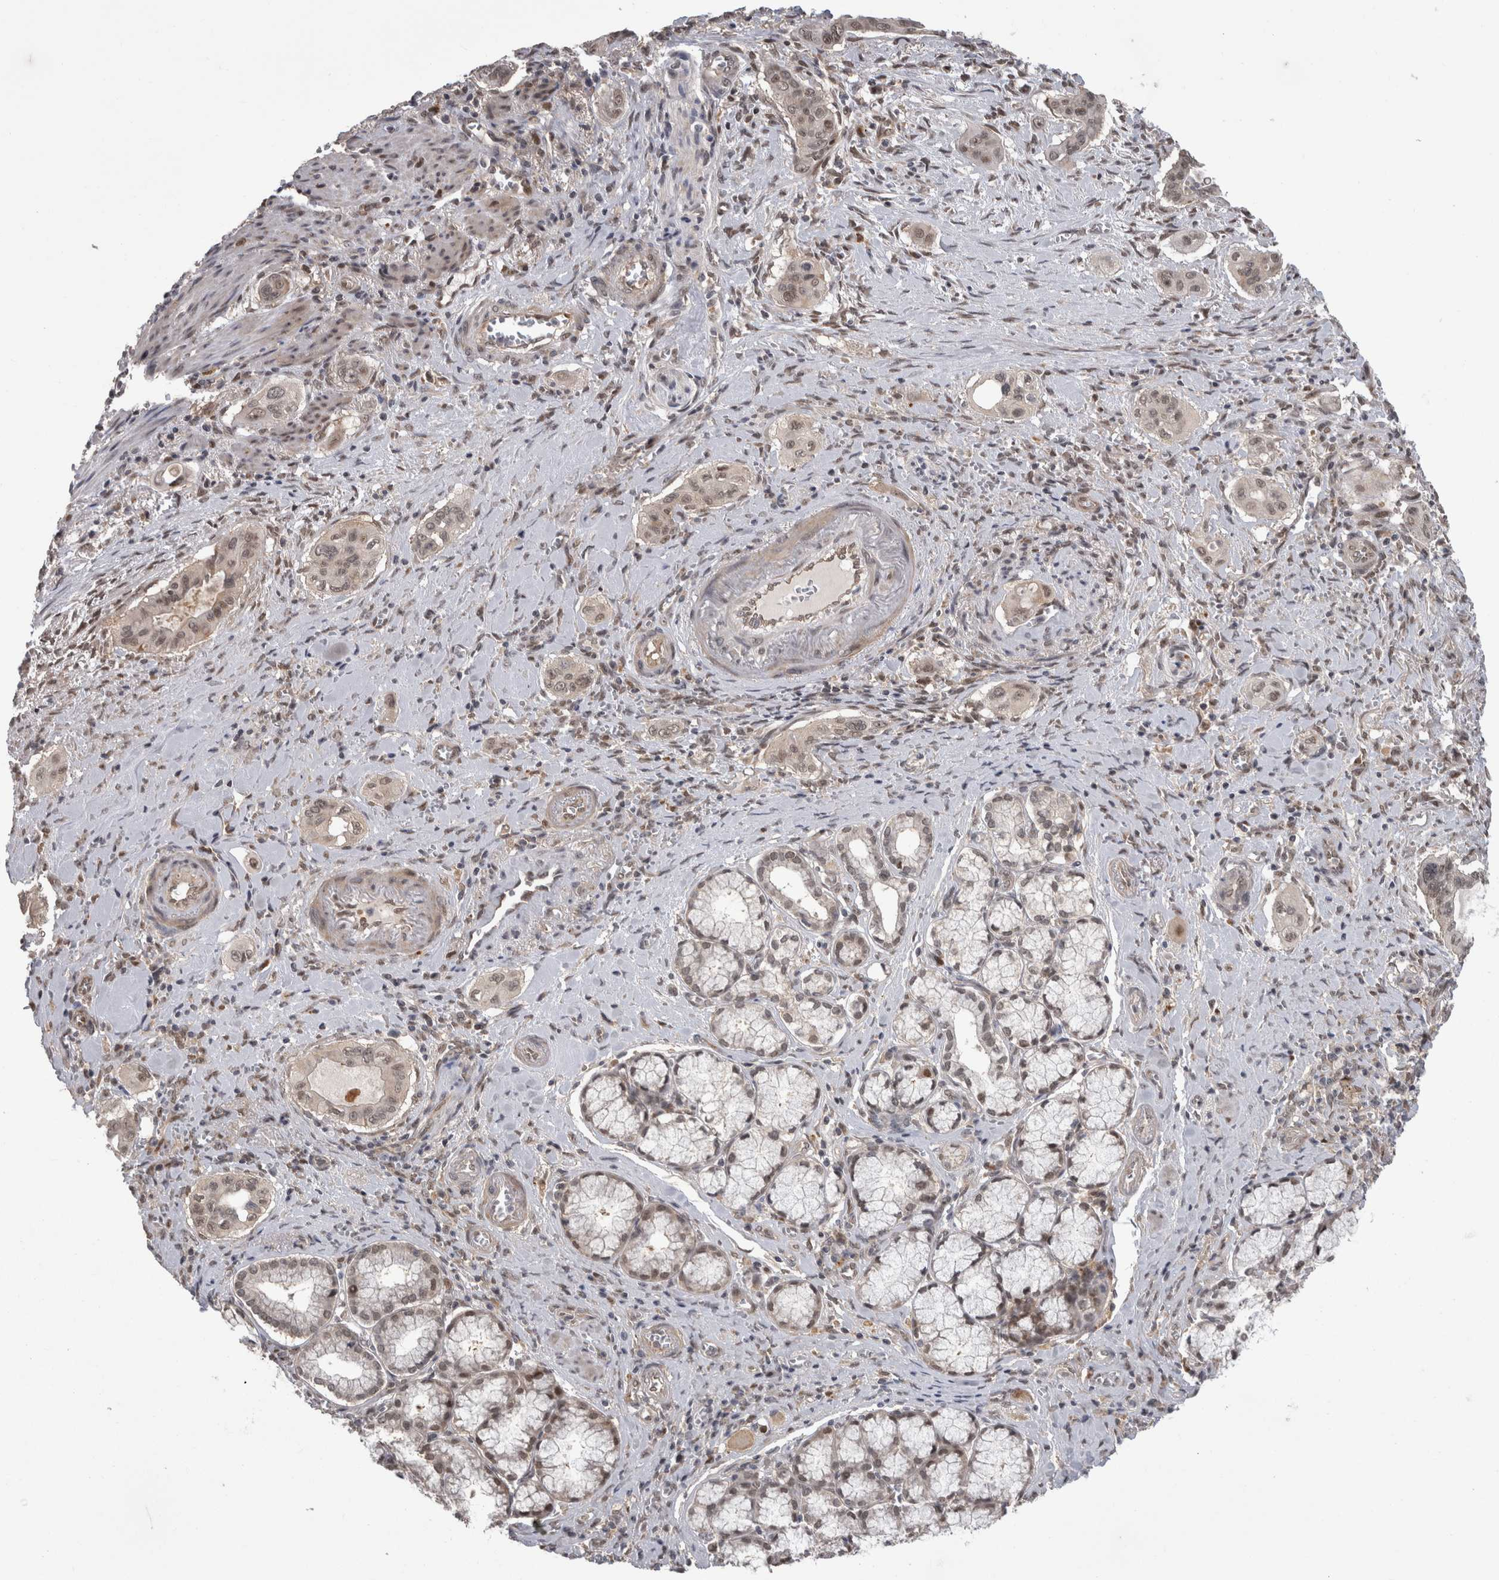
{"staining": {"intensity": "weak", "quantity": "25%-75%", "location": "nuclear"}, "tissue": "pancreatic cancer", "cell_type": "Tumor cells", "image_type": "cancer", "snomed": [{"axis": "morphology", "description": "Adenocarcinoma, NOS"}, {"axis": "topography", "description": "Pancreas"}], "caption": "Approximately 25%-75% of tumor cells in human pancreatic cancer (adenocarcinoma) exhibit weak nuclear protein expression as visualized by brown immunohistochemical staining.", "gene": "MTBP", "patient": {"sex": "male", "age": 77}}